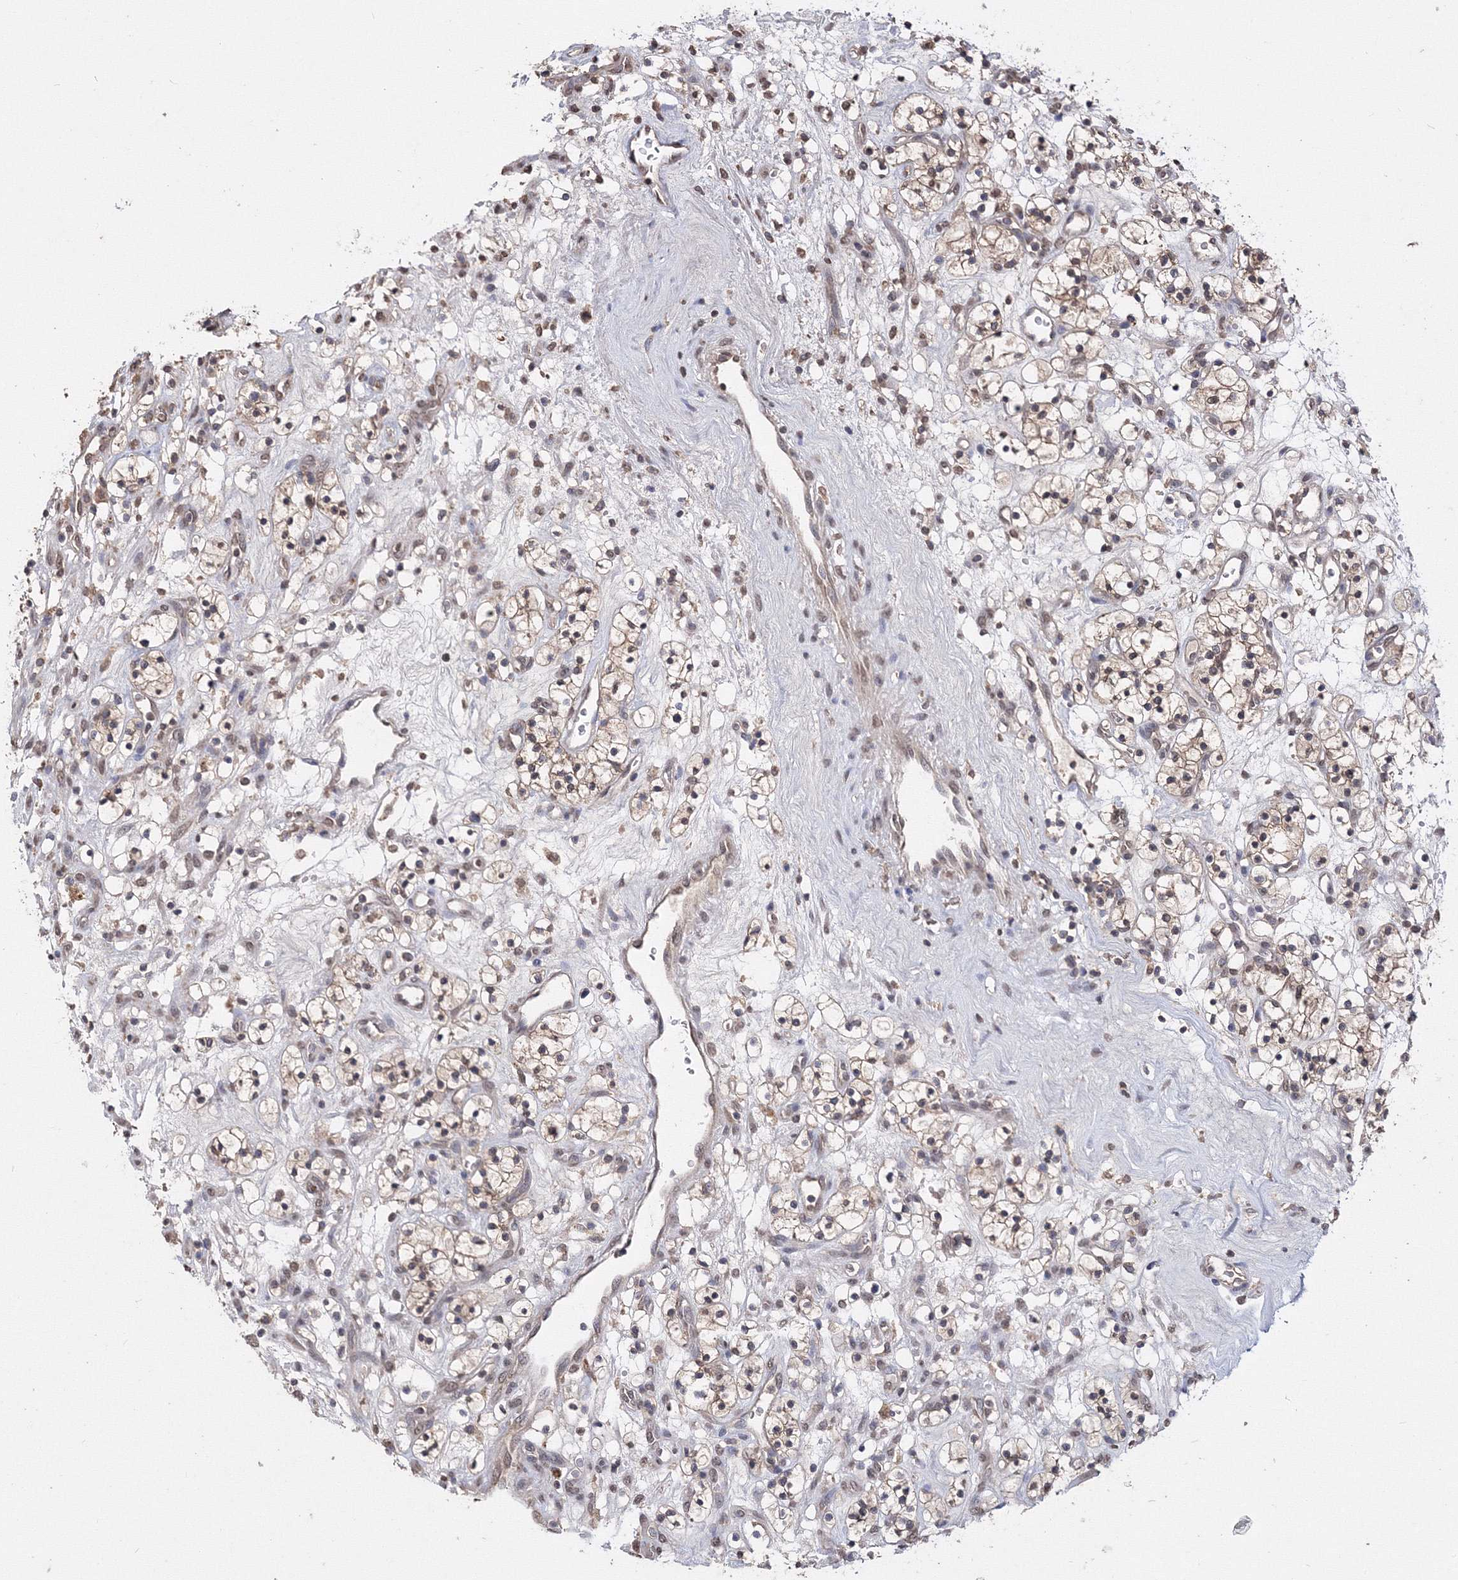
{"staining": {"intensity": "moderate", "quantity": ">75%", "location": "cytoplasmic/membranous,nuclear"}, "tissue": "renal cancer", "cell_type": "Tumor cells", "image_type": "cancer", "snomed": [{"axis": "morphology", "description": "Adenocarcinoma, NOS"}, {"axis": "topography", "description": "Kidney"}], "caption": "Moderate cytoplasmic/membranous and nuclear protein staining is identified in about >75% of tumor cells in adenocarcinoma (renal).", "gene": "GPN1", "patient": {"sex": "female", "age": 57}}